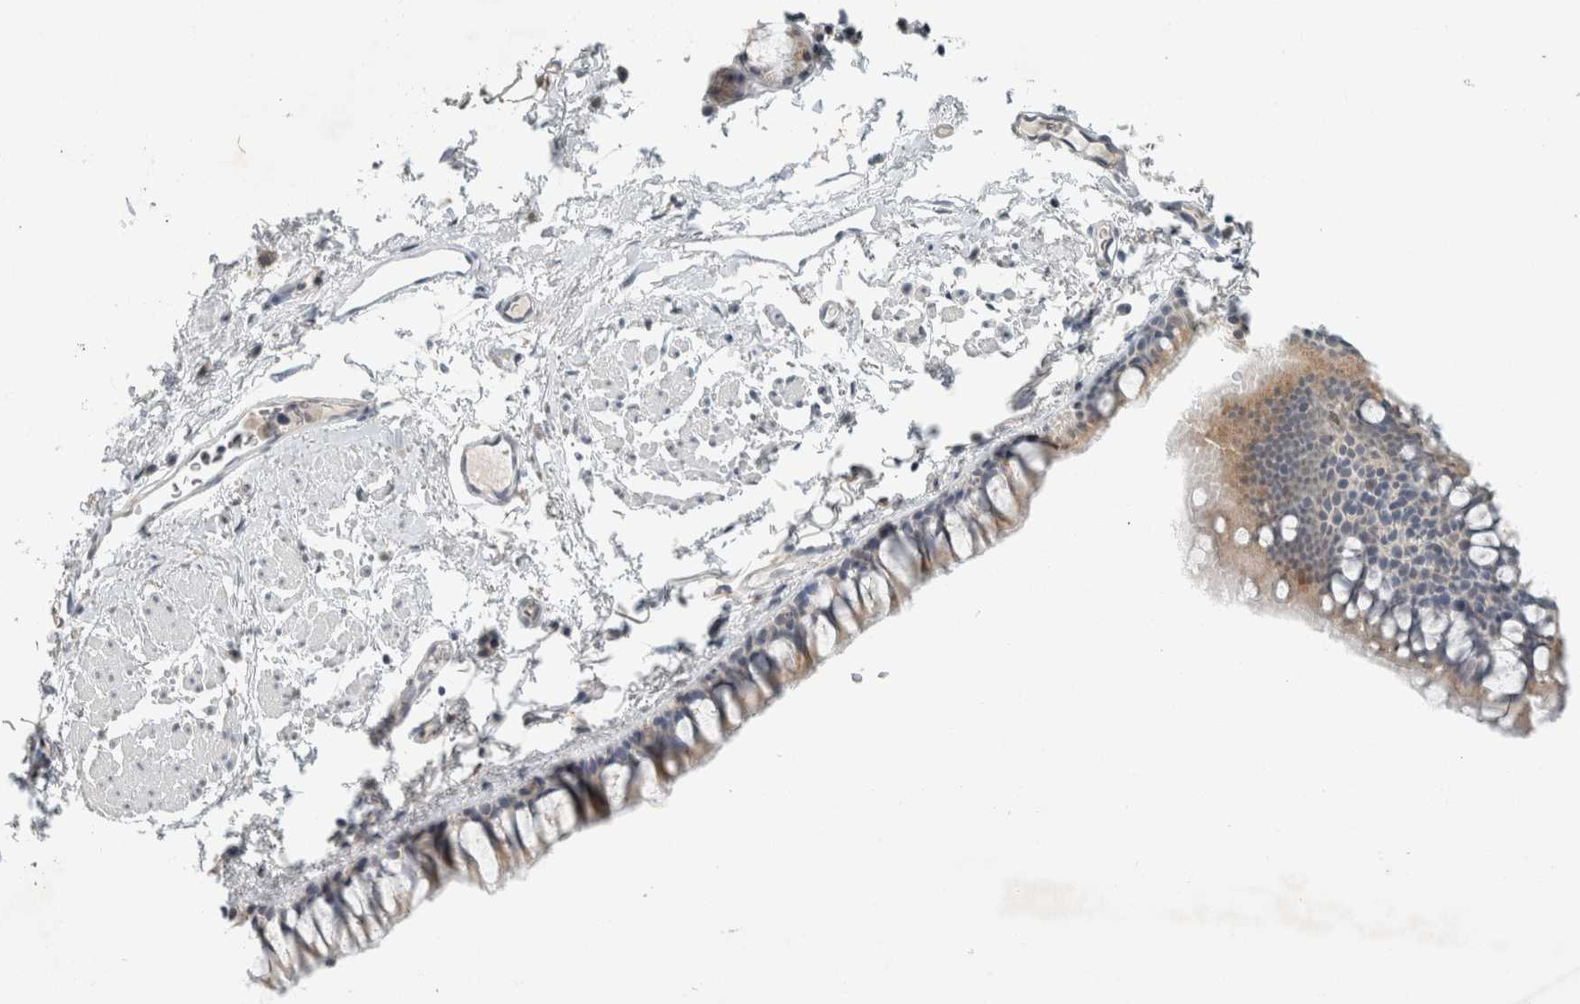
{"staining": {"intensity": "weak", "quantity": ">75%", "location": "cytoplasmic/membranous"}, "tissue": "bronchus", "cell_type": "Respiratory epithelial cells", "image_type": "normal", "snomed": [{"axis": "morphology", "description": "Normal tissue, NOS"}, {"axis": "topography", "description": "Cartilage tissue"}, {"axis": "topography", "description": "Bronchus"}, {"axis": "topography", "description": "Lung"}], "caption": "Immunohistochemistry (IHC) staining of unremarkable bronchus, which displays low levels of weak cytoplasmic/membranous expression in about >75% of respiratory epithelial cells indicating weak cytoplasmic/membranous protein expression. The staining was performed using DAB (brown) for protein detection and nuclei were counterstained in hematoxylin (blue).", "gene": "TRIT1", "patient": {"sex": "male", "age": 64}}